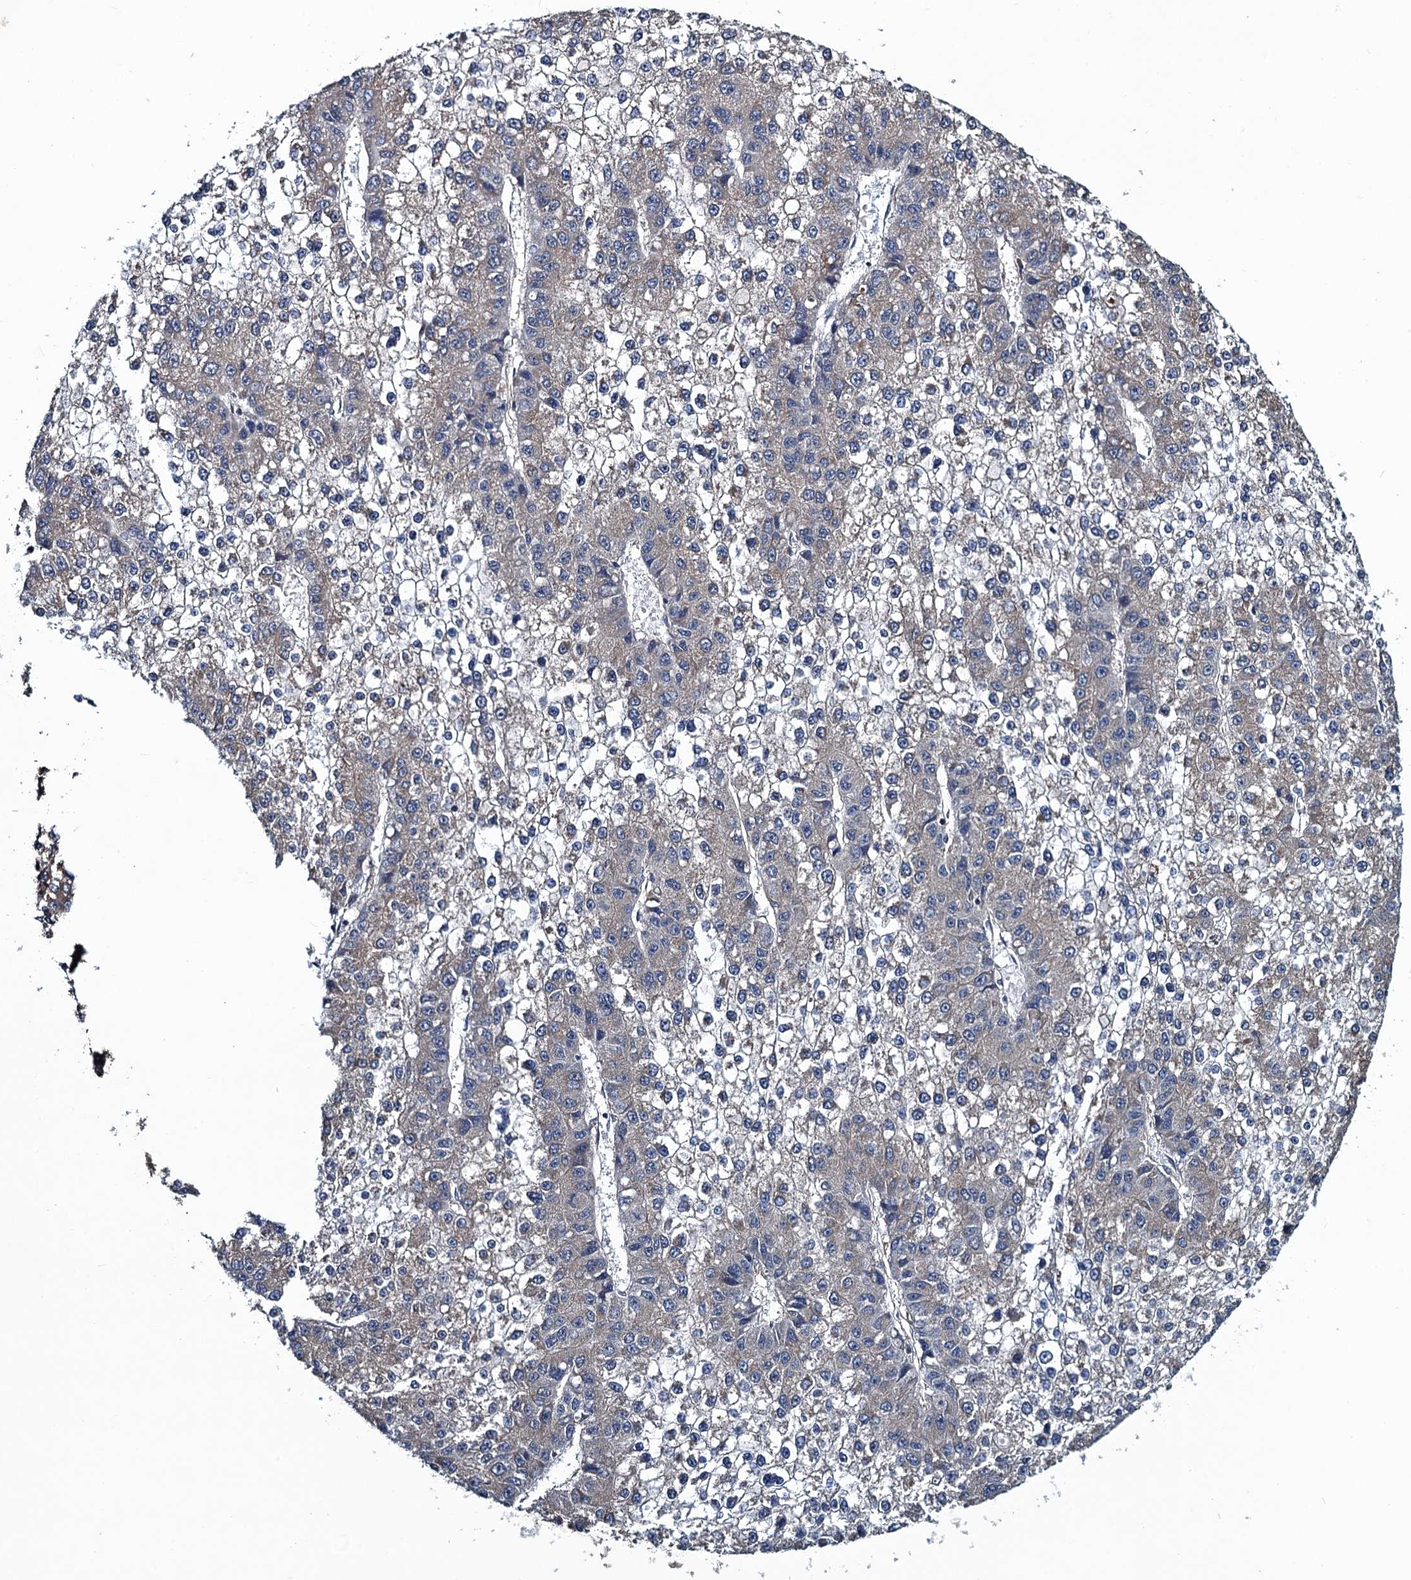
{"staining": {"intensity": "negative", "quantity": "none", "location": "none"}, "tissue": "liver cancer", "cell_type": "Tumor cells", "image_type": "cancer", "snomed": [{"axis": "morphology", "description": "Carcinoma, Hepatocellular, NOS"}, {"axis": "topography", "description": "Liver"}], "caption": "IHC micrograph of neoplastic tissue: liver hepatocellular carcinoma stained with DAB (3,3'-diaminobenzidine) displays no significant protein positivity in tumor cells. (DAB immunohistochemistry visualized using brightfield microscopy, high magnification).", "gene": "SNAP29", "patient": {"sex": "female", "age": 73}}